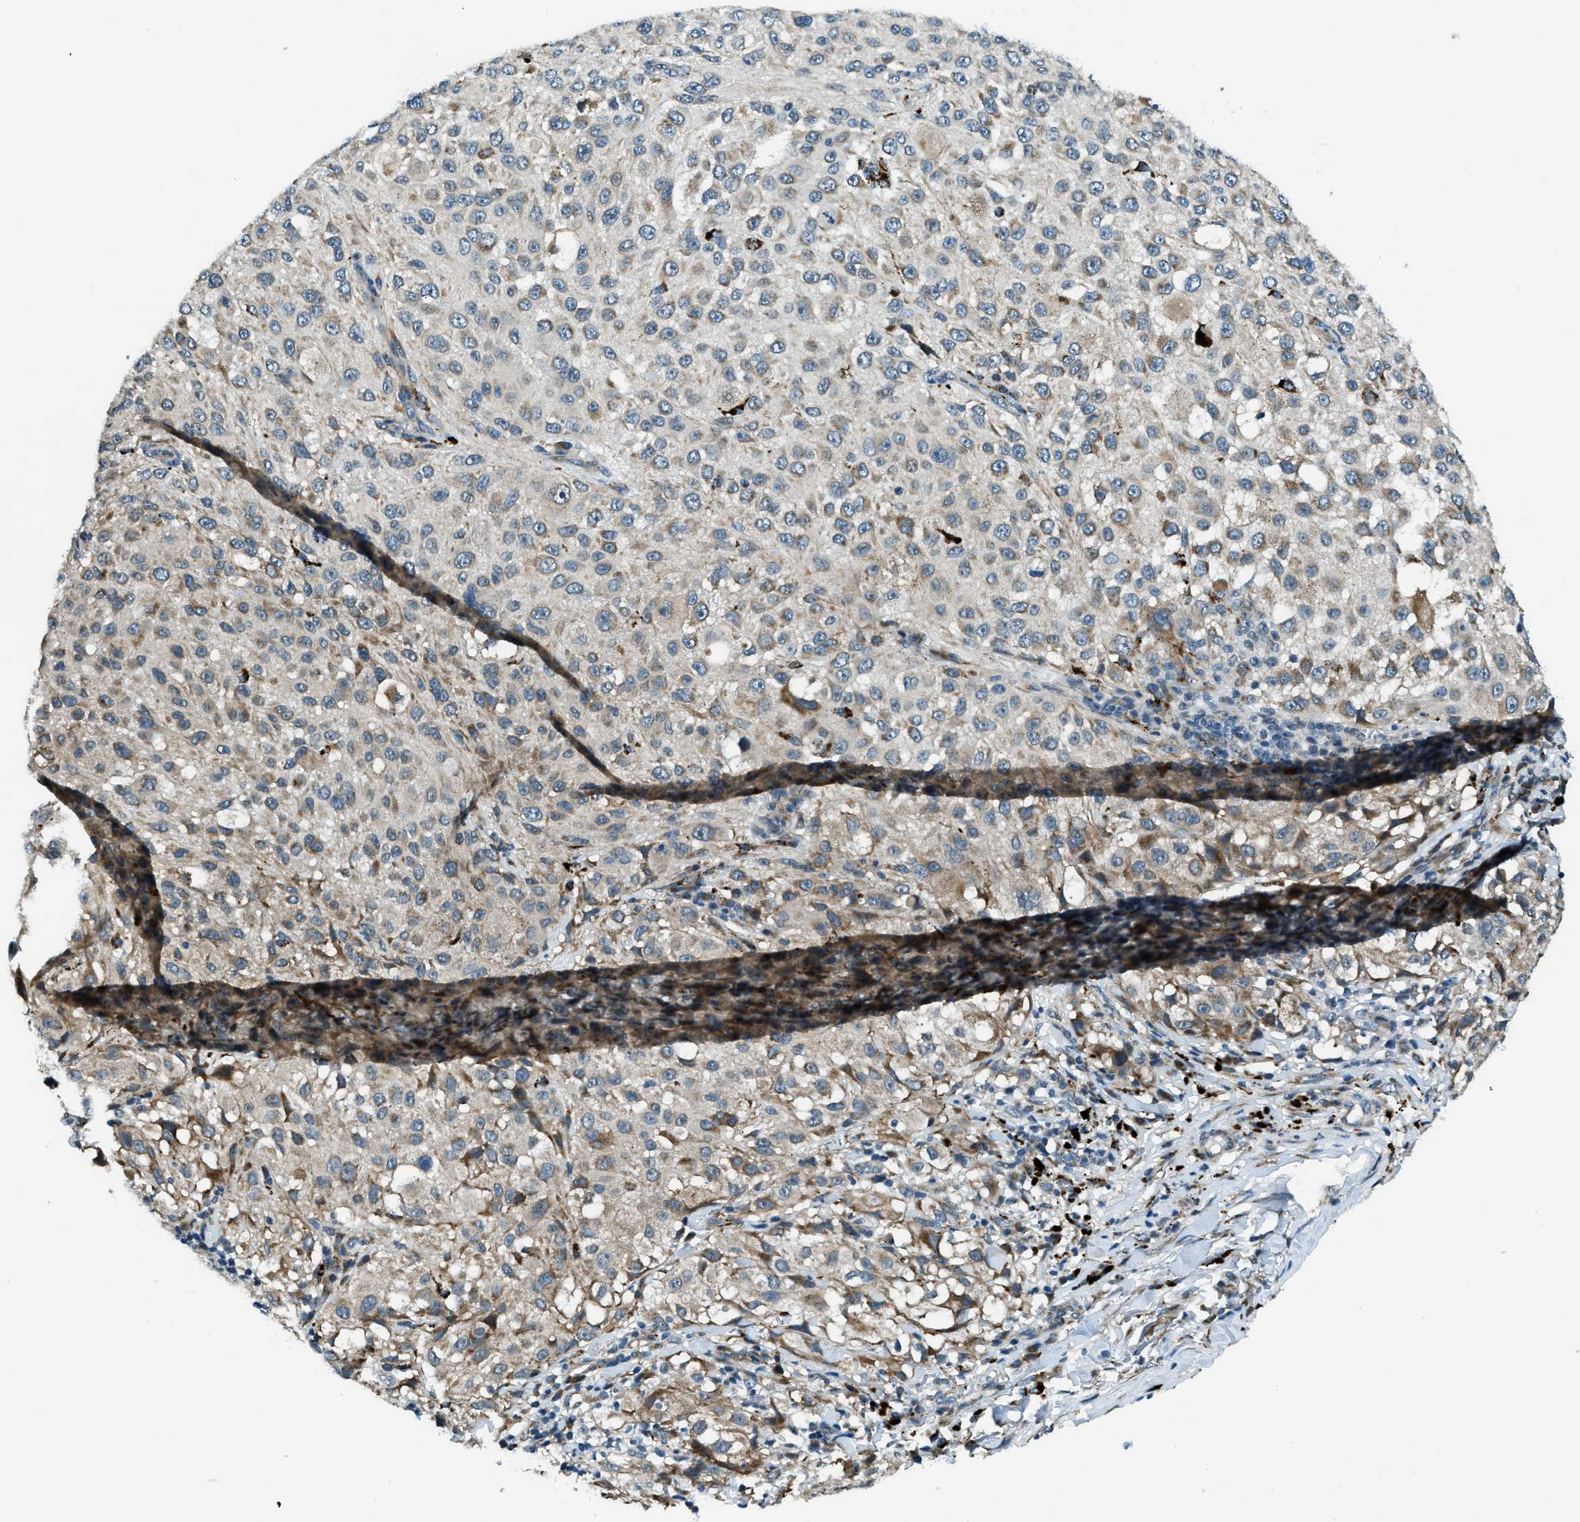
{"staining": {"intensity": "moderate", "quantity": "<25%", "location": "cytoplasmic/membranous"}, "tissue": "melanoma", "cell_type": "Tumor cells", "image_type": "cancer", "snomed": [{"axis": "morphology", "description": "Necrosis, NOS"}, {"axis": "morphology", "description": "Malignant melanoma, NOS"}, {"axis": "topography", "description": "Skin"}], "caption": "High-power microscopy captured an immunohistochemistry image of malignant melanoma, revealing moderate cytoplasmic/membranous positivity in approximately <25% of tumor cells.", "gene": "GINM1", "patient": {"sex": "female", "age": 87}}